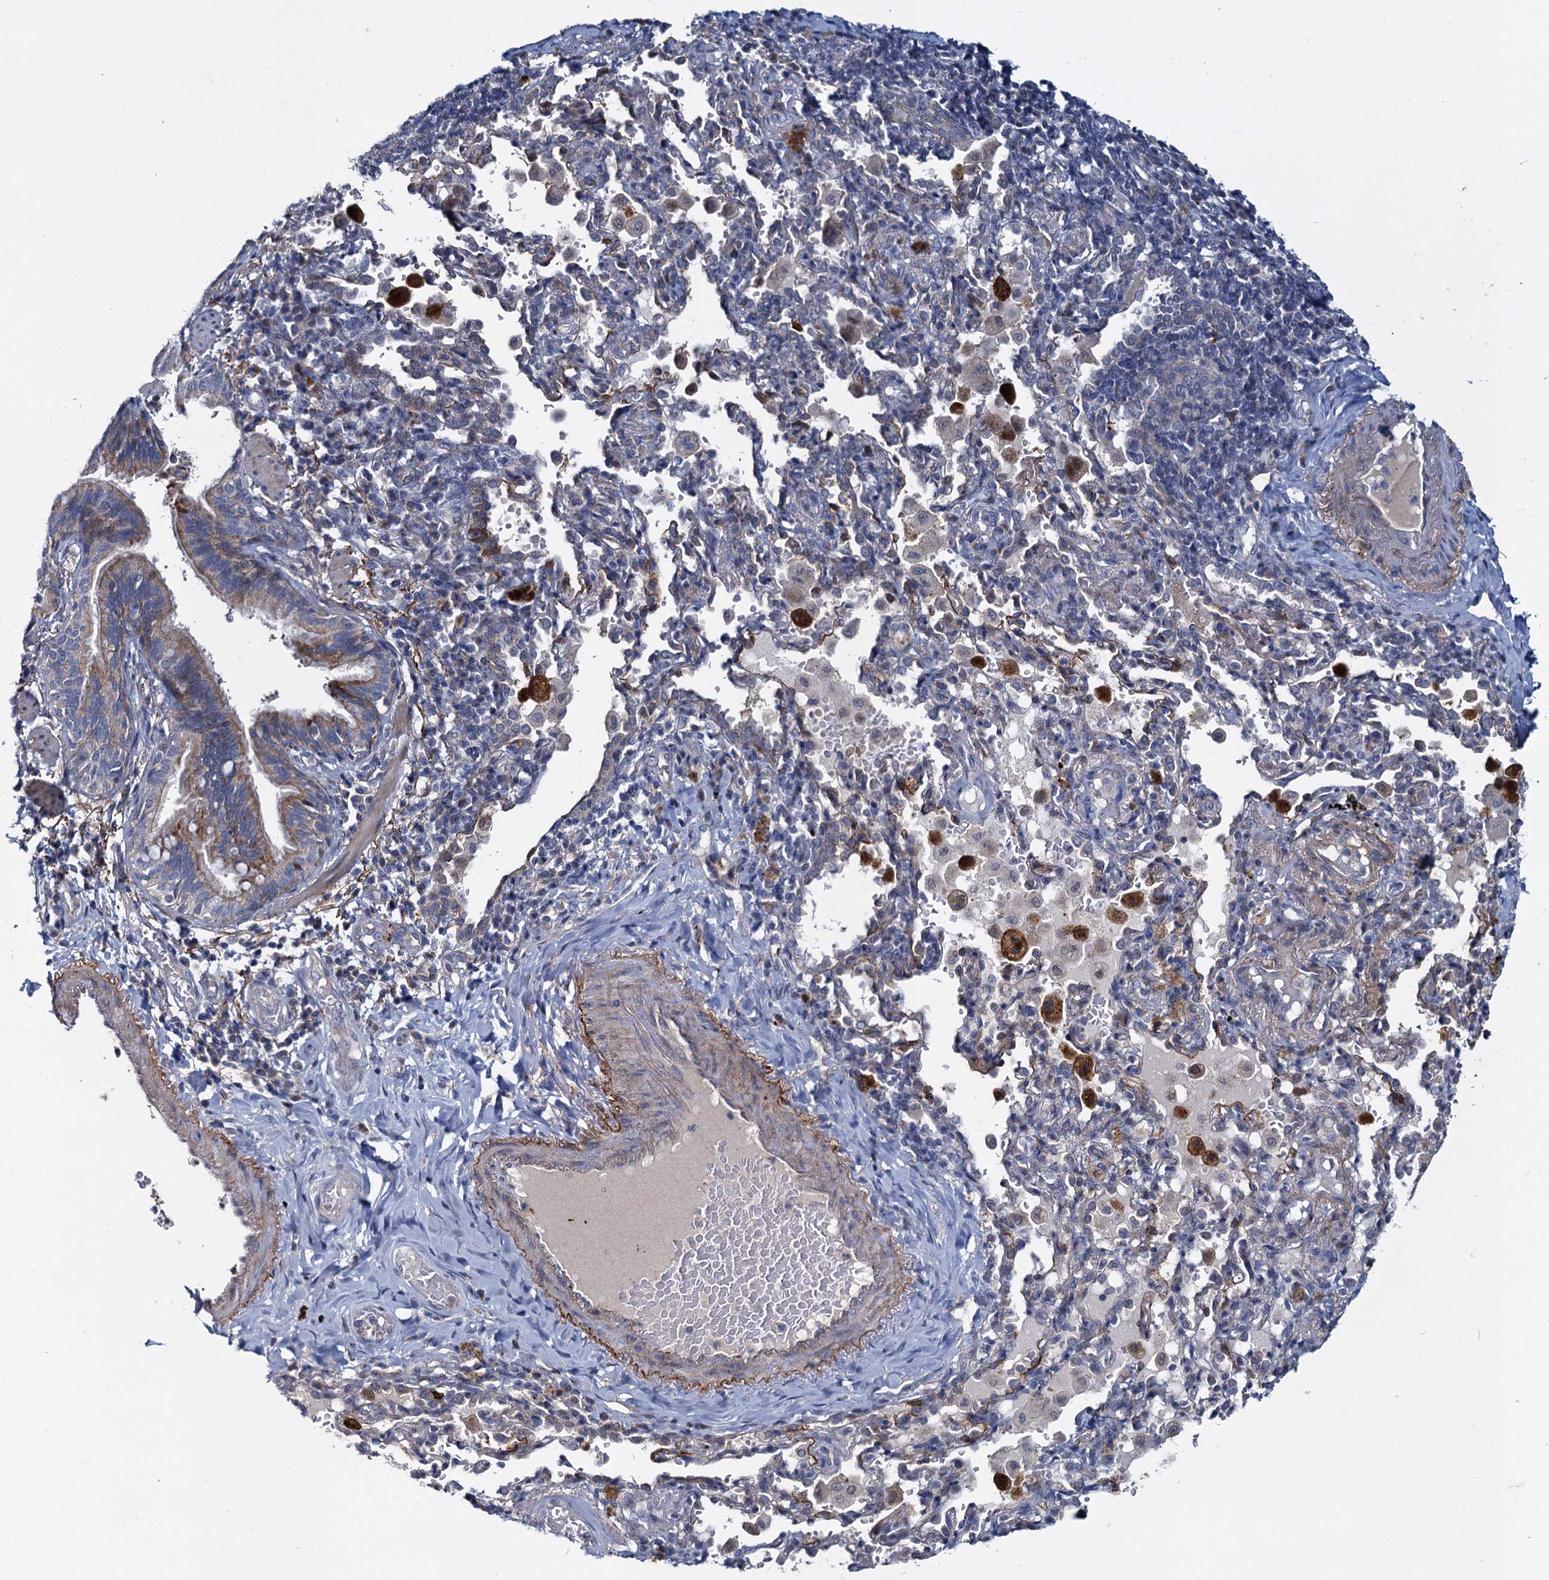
{"staining": {"intensity": "moderate", "quantity": ">75%", "location": "cytoplasmic/membranous"}, "tissue": "bronchus", "cell_type": "Respiratory epithelial cells", "image_type": "normal", "snomed": [{"axis": "morphology", "description": "Normal tissue, NOS"}, {"axis": "topography", "description": "Cartilage tissue"}, {"axis": "topography", "description": "Bronchus"}], "caption": "Moderate cytoplasmic/membranous protein positivity is present in approximately >75% of respiratory epithelial cells in bronchus.", "gene": "DCUN1D2", "patient": {"sex": "female", "age": 36}}